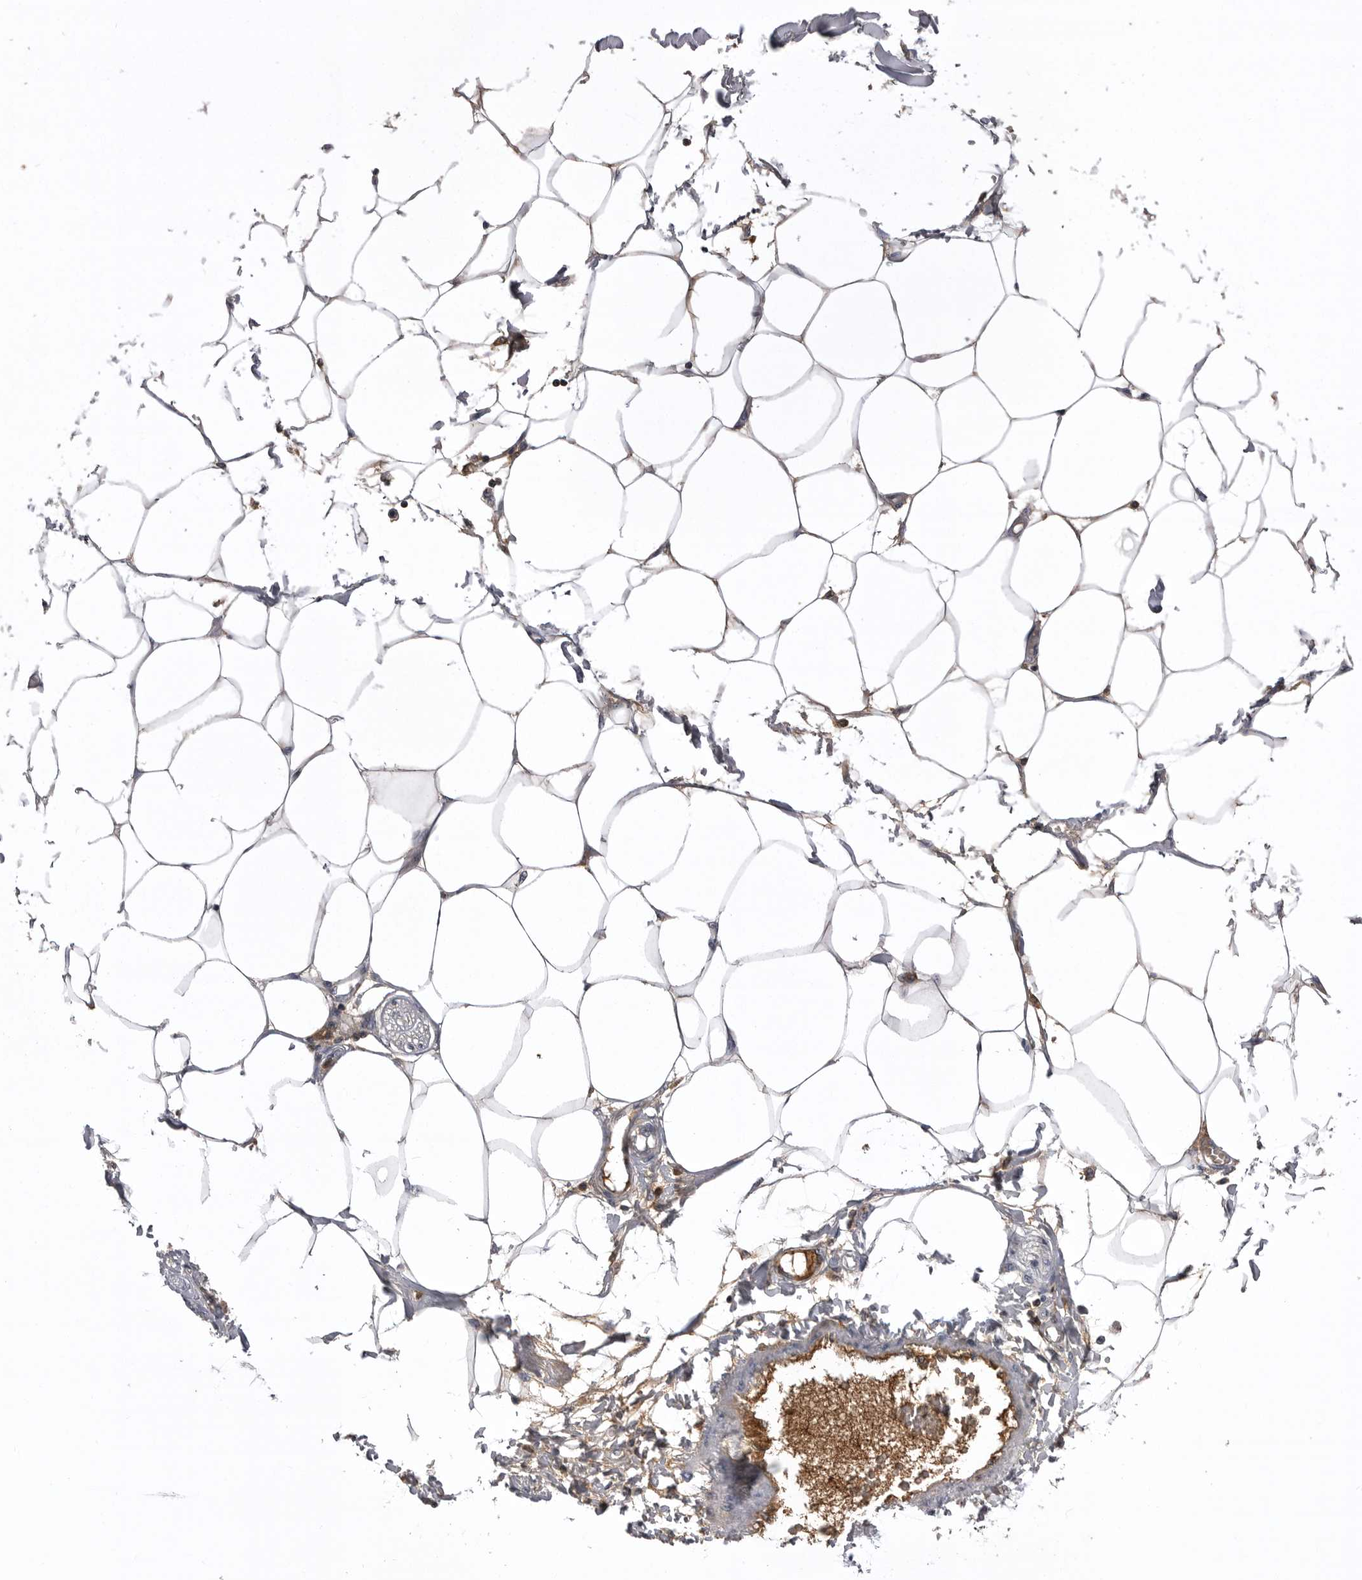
{"staining": {"intensity": "weak", "quantity": "25%-75%", "location": "cytoplasmic/membranous"}, "tissue": "adipose tissue", "cell_type": "Adipocytes", "image_type": "normal", "snomed": [{"axis": "morphology", "description": "Normal tissue, NOS"}, {"axis": "morphology", "description": "Adenocarcinoma, NOS"}, {"axis": "topography", "description": "Colon"}, {"axis": "topography", "description": "Peripheral nerve tissue"}], "caption": "Immunohistochemistry photomicrograph of unremarkable adipose tissue: human adipose tissue stained using immunohistochemistry demonstrates low levels of weak protein expression localized specifically in the cytoplasmic/membranous of adipocytes, appearing as a cytoplasmic/membranous brown color.", "gene": "AHSG", "patient": {"sex": "male", "age": 14}}